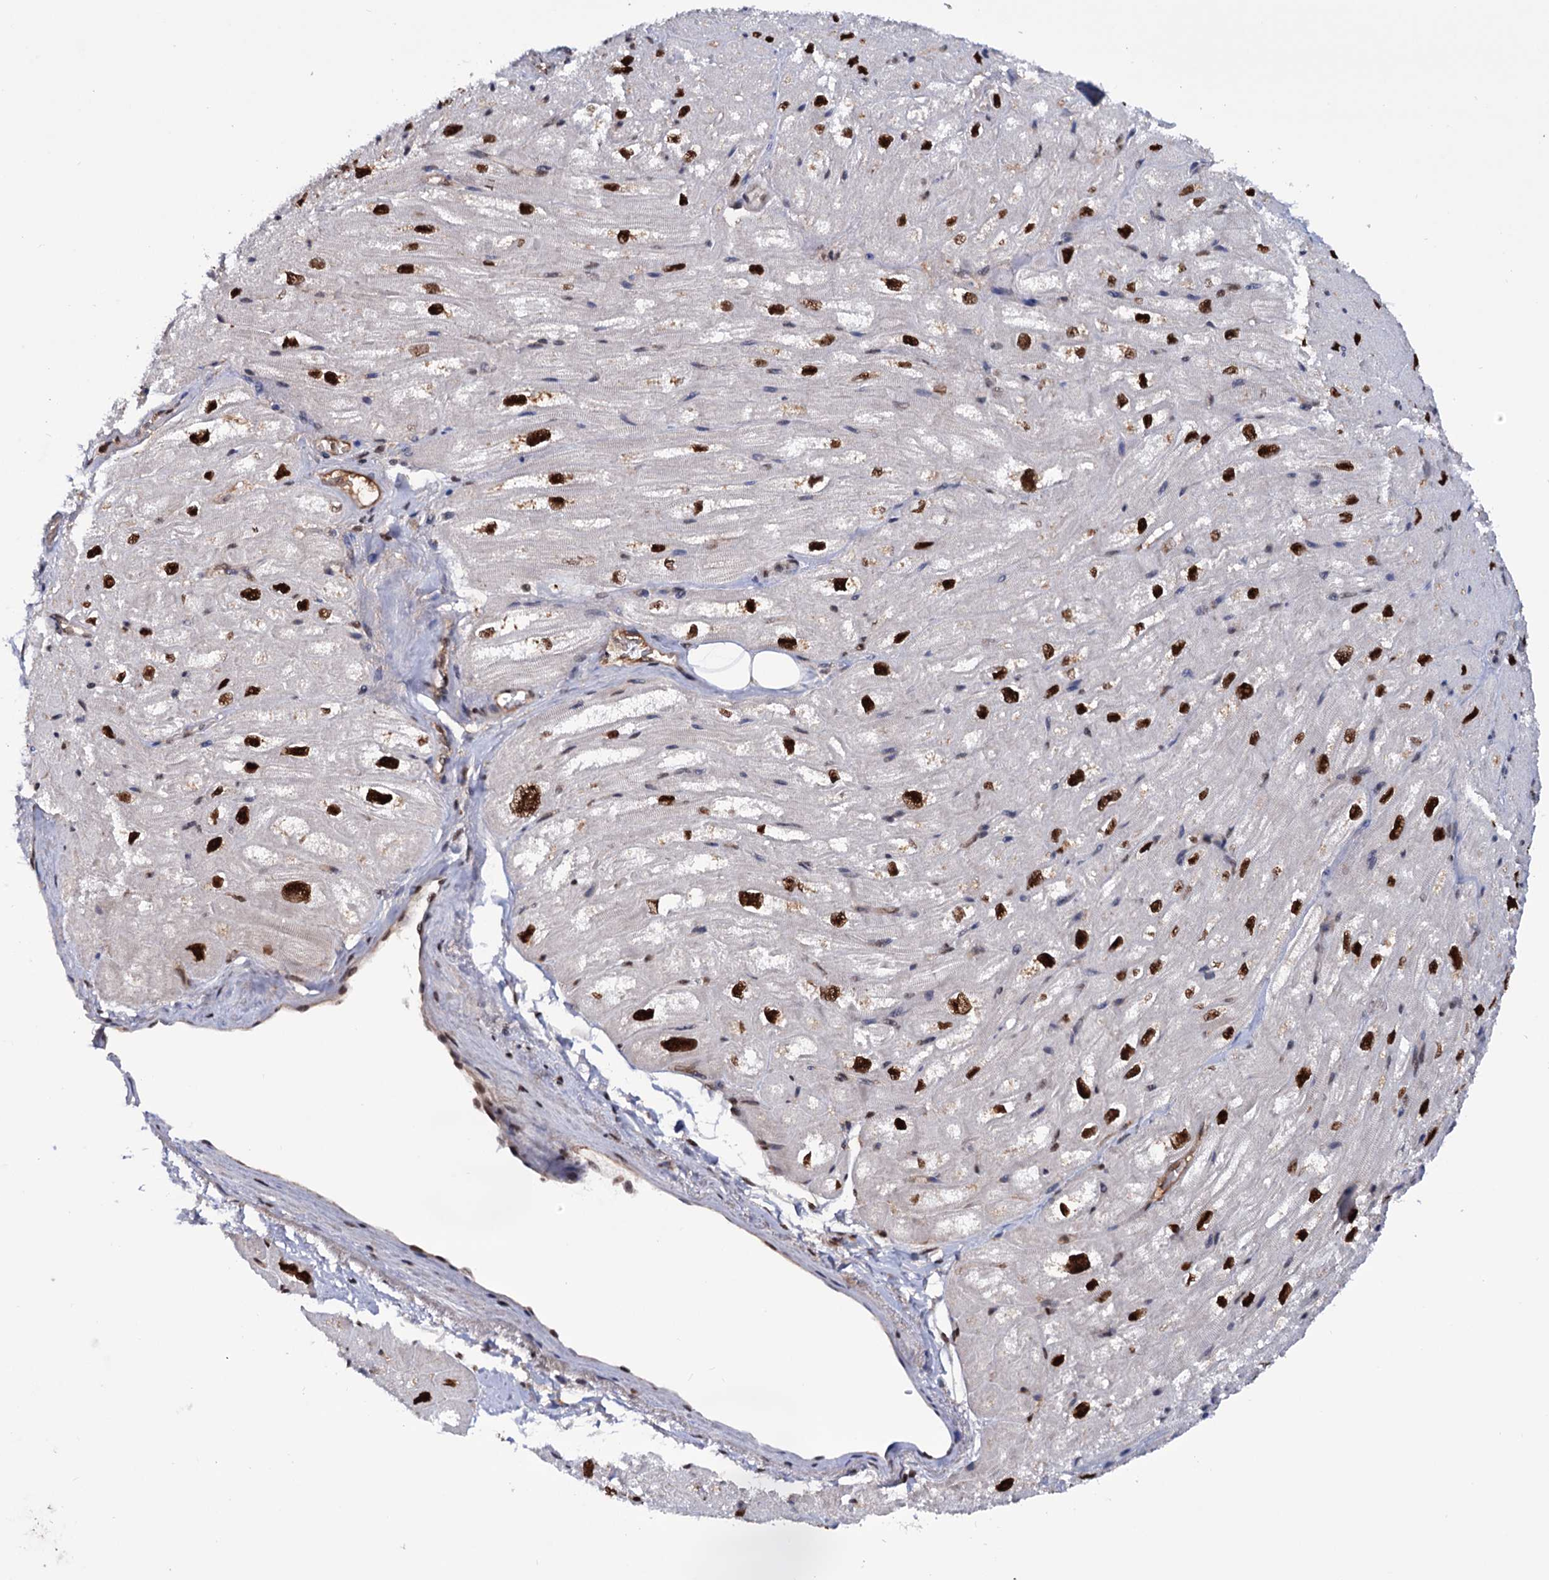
{"staining": {"intensity": "strong", "quantity": "25%-75%", "location": "nuclear"}, "tissue": "heart muscle", "cell_type": "Cardiomyocytes", "image_type": "normal", "snomed": [{"axis": "morphology", "description": "Normal tissue, NOS"}, {"axis": "topography", "description": "Heart"}], "caption": "High-magnification brightfield microscopy of normal heart muscle stained with DAB (3,3'-diaminobenzidine) (brown) and counterstained with hematoxylin (blue). cardiomyocytes exhibit strong nuclear staining is seen in approximately25%-75% of cells.", "gene": "TBC1D12", "patient": {"sex": "male", "age": 50}}